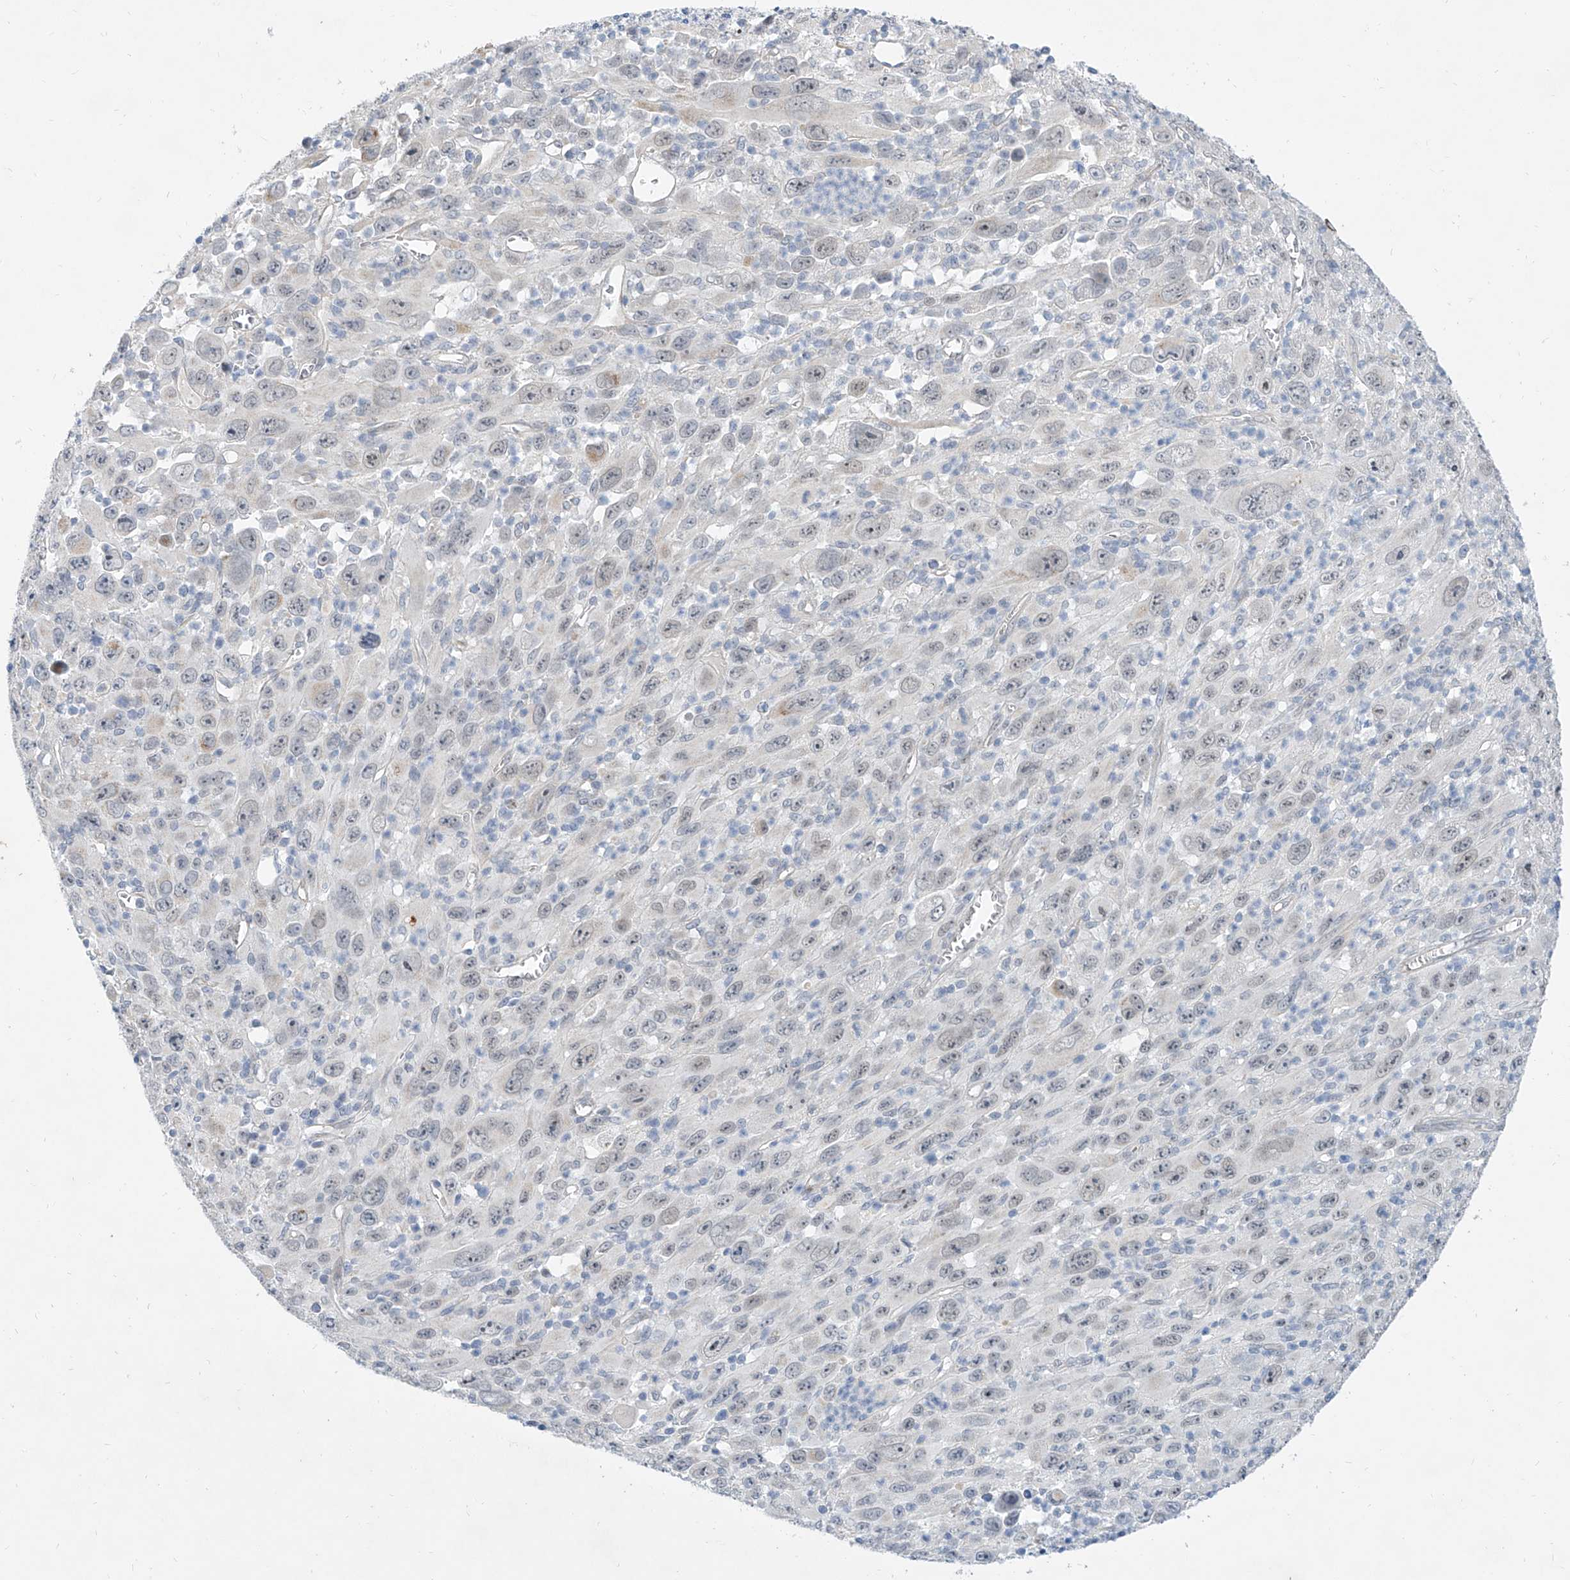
{"staining": {"intensity": "weak", "quantity": "25%-75%", "location": "nuclear"}, "tissue": "melanoma", "cell_type": "Tumor cells", "image_type": "cancer", "snomed": [{"axis": "morphology", "description": "Malignant melanoma, Metastatic site"}, {"axis": "topography", "description": "Skin"}], "caption": "DAB immunohistochemical staining of human melanoma shows weak nuclear protein expression in about 25%-75% of tumor cells.", "gene": "BPTF", "patient": {"sex": "female", "age": 56}}